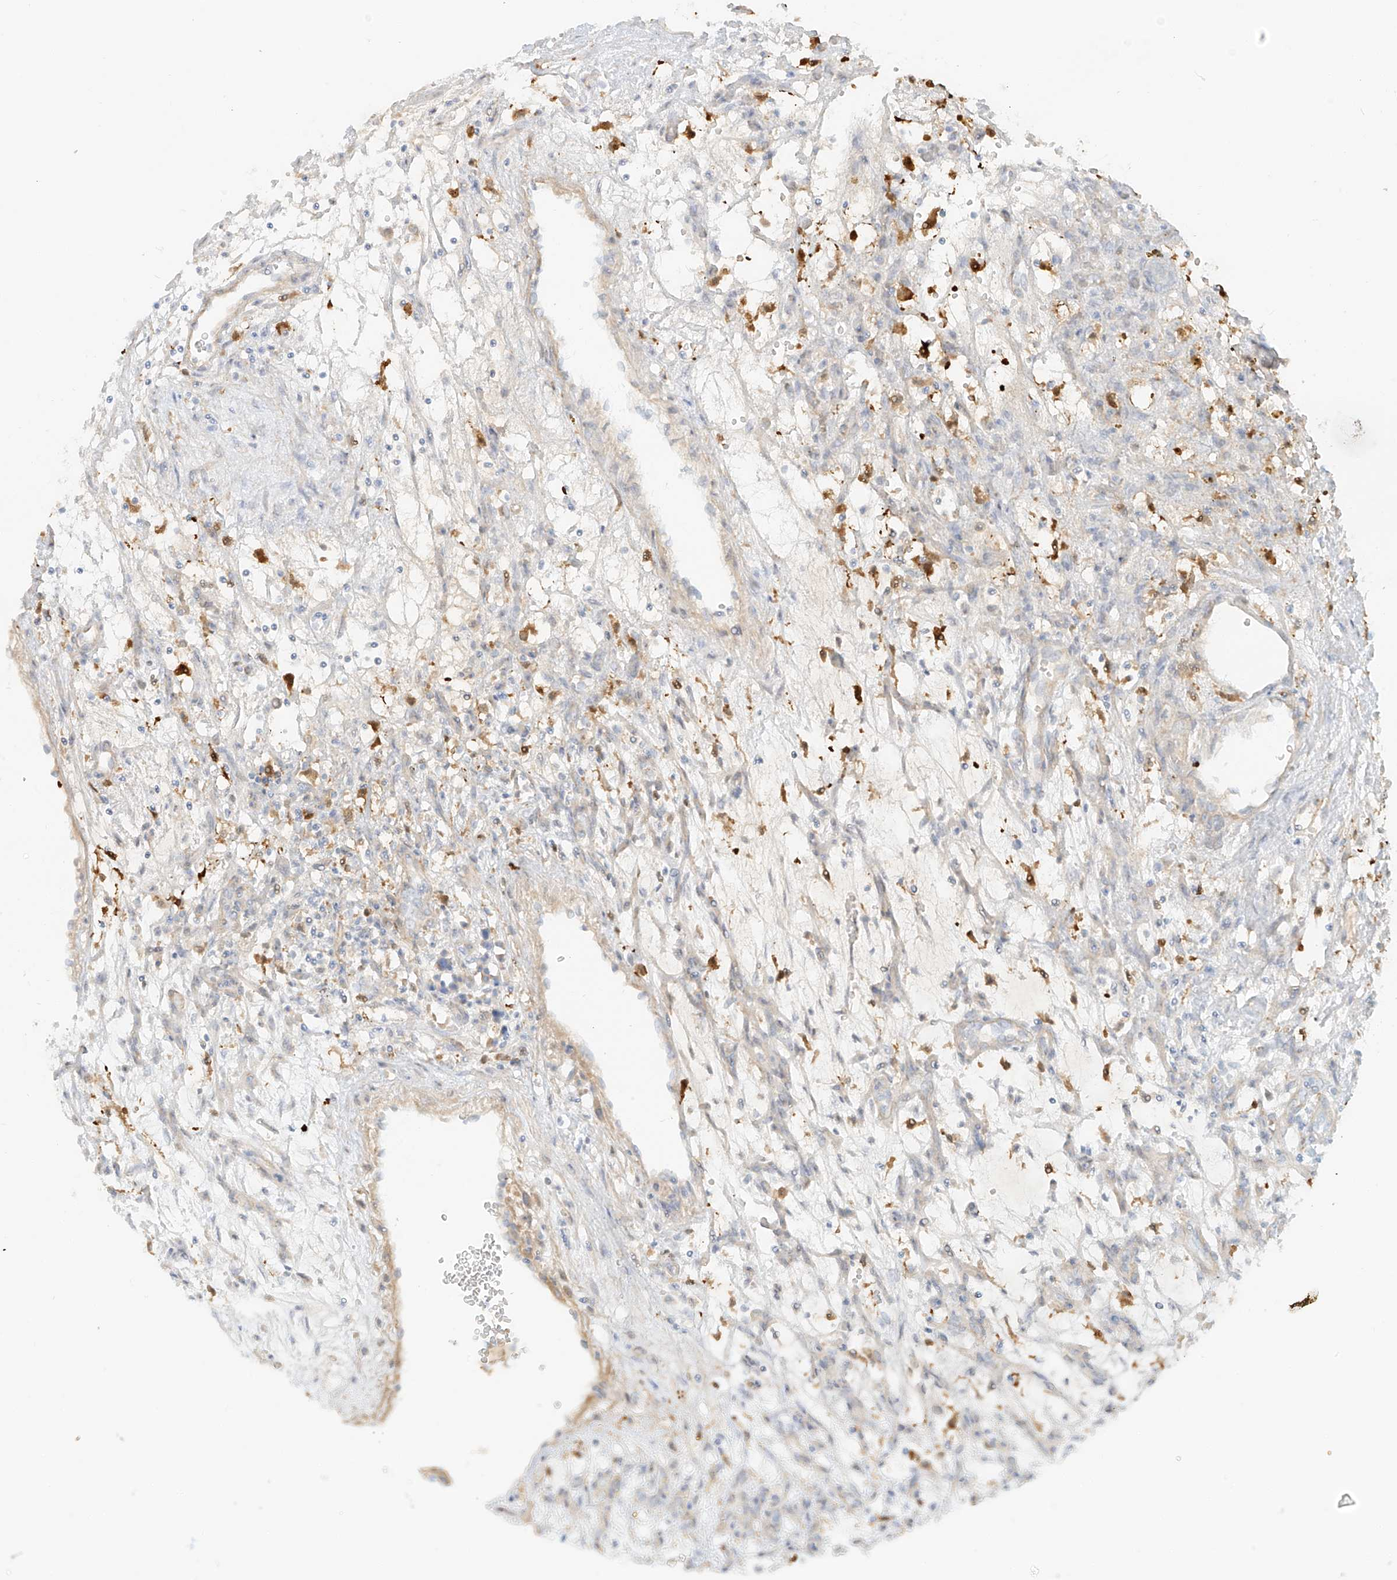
{"staining": {"intensity": "negative", "quantity": "none", "location": "none"}, "tissue": "renal cancer", "cell_type": "Tumor cells", "image_type": "cancer", "snomed": [{"axis": "morphology", "description": "Adenocarcinoma, NOS"}, {"axis": "topography", "description": "Kidney"}], "caption": "IHC of human renal cancer (adenocarcinoma) displays no staining in tumor cells.", "gene": "UPK1B", "patient": {"sex": "female", "age": 57}}